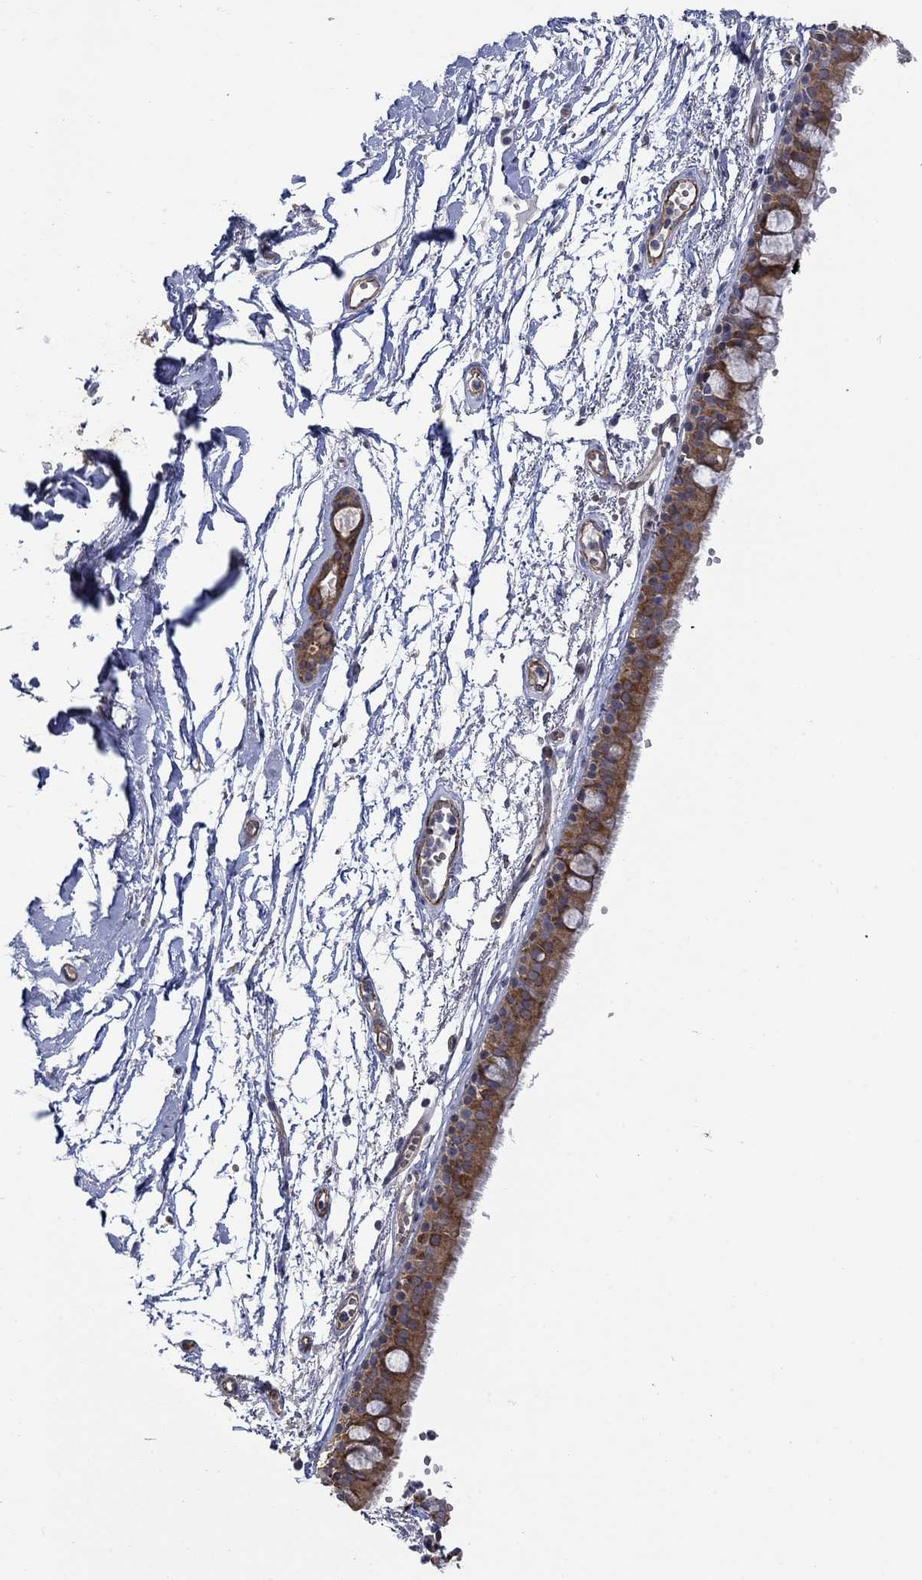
{"staining": {"intensity": "moderate", "quantity": ">75%", "location": "cytoplasmic/membranous"}, "tissue": "bronchus", "cell_type": "Respiratory epithelial cells", "image_type": "normal", "snomed": [{"axis": "morphology", "description": "Normal tissue, NOS"}, {"axis": "topography", "description": "Cartilage tissue"}, {"axis": "topography", "description": "Bronchus"}], "caption": "Protein expression analysis of benign human bronchus reveals moderate cytoplasmic/membranous expression in about >75% of respiratory epithelial cells.", "gene": "PDZD2", "patient": {"sex": "male", "age": 66}}